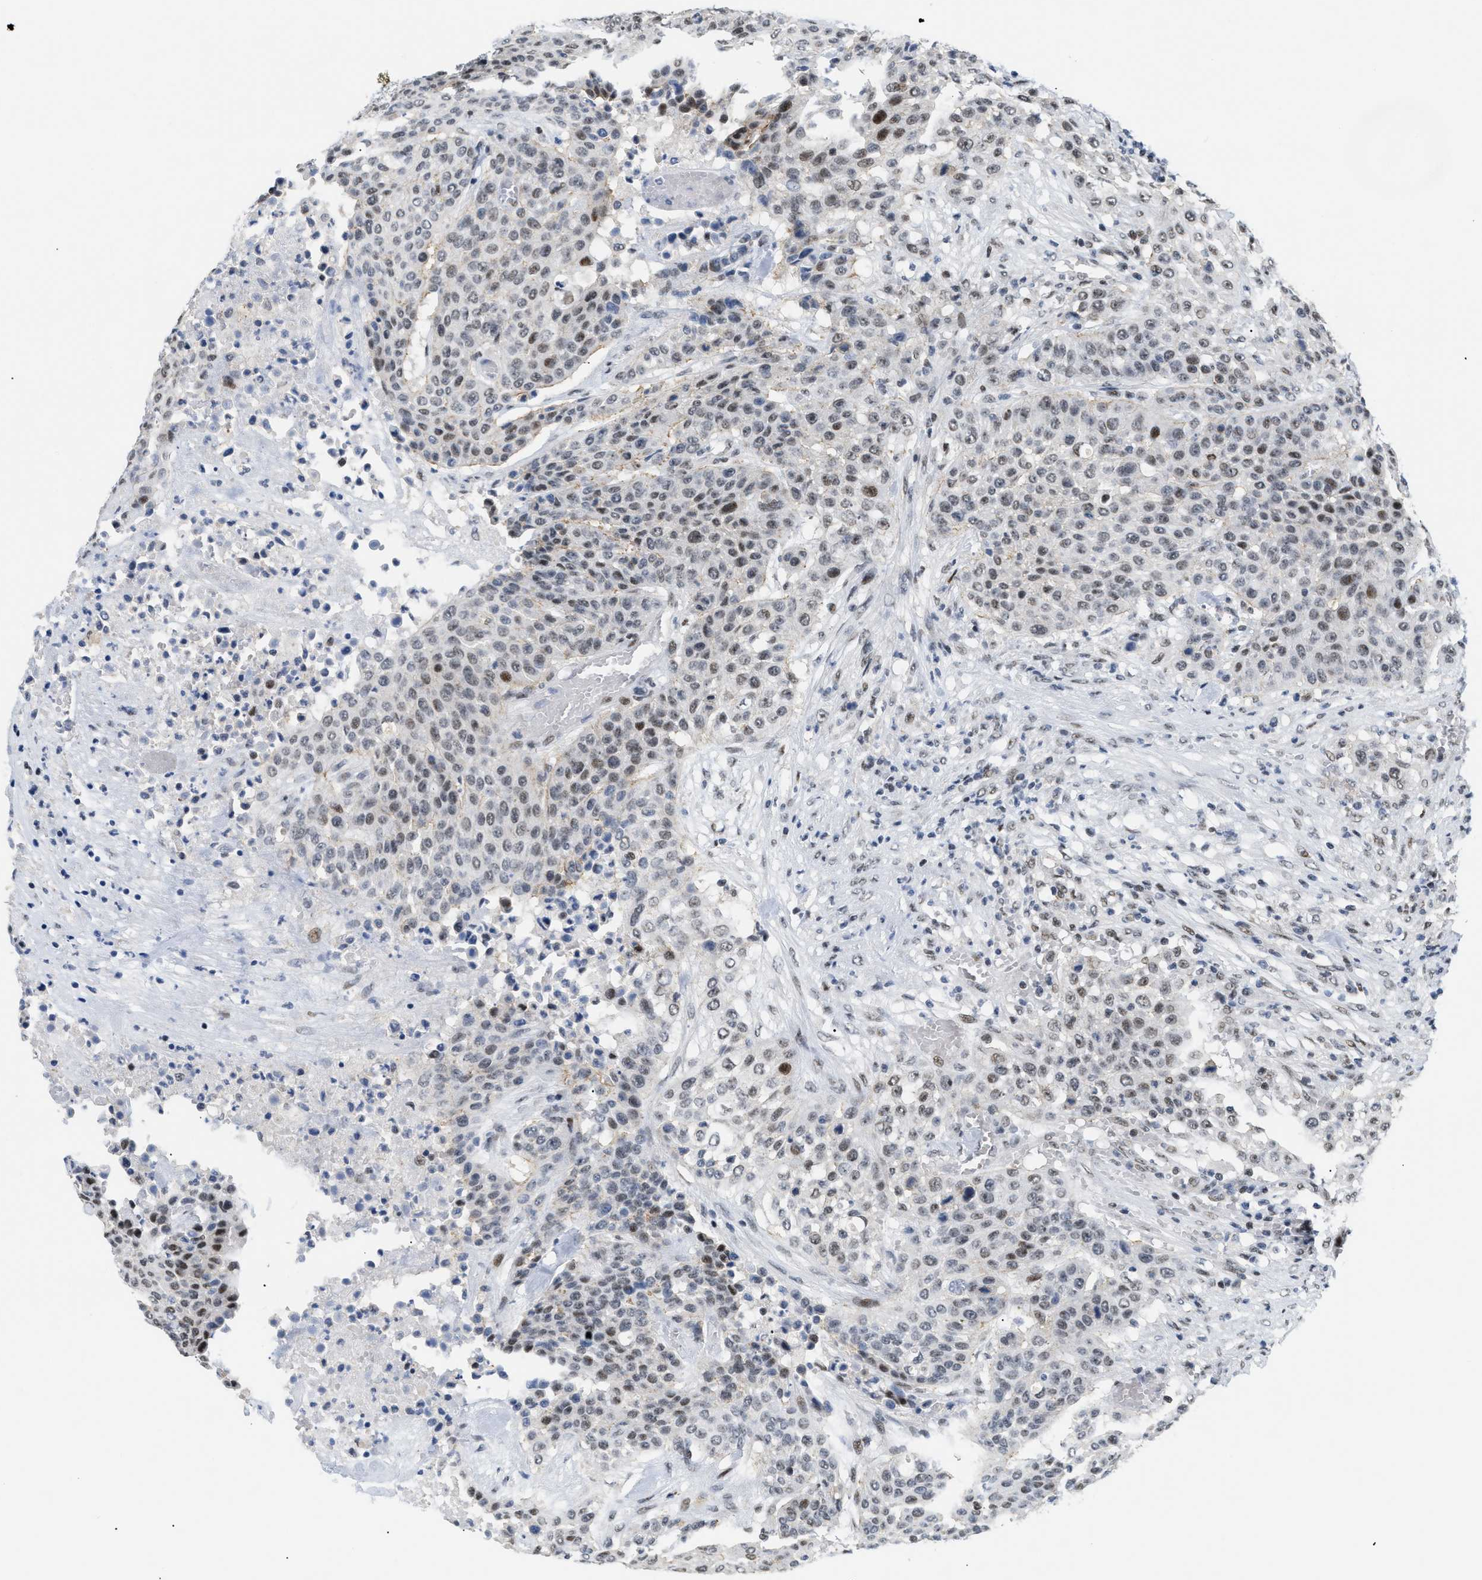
{"staining": {"intensity": "weak", "quantity": "25%-75%", "location": "nuclear"}, "tissue": "urothelial cancer", "cell_type": "Tumor cells", "image_type": "cancer", "snomed": [{"axis": "morphology", "description": "Urothelial carcinoma, High grade"}, {"axis": "topography", "description": "Urinary bladder"}], "caption": "The image exhibits a brown stain indicating the presence of a protein in the nuclear of tumor cells in urothelial carcinoma (high-grade).", "gene": "MED1", "patient": {"sex": "male", "age": 74}}